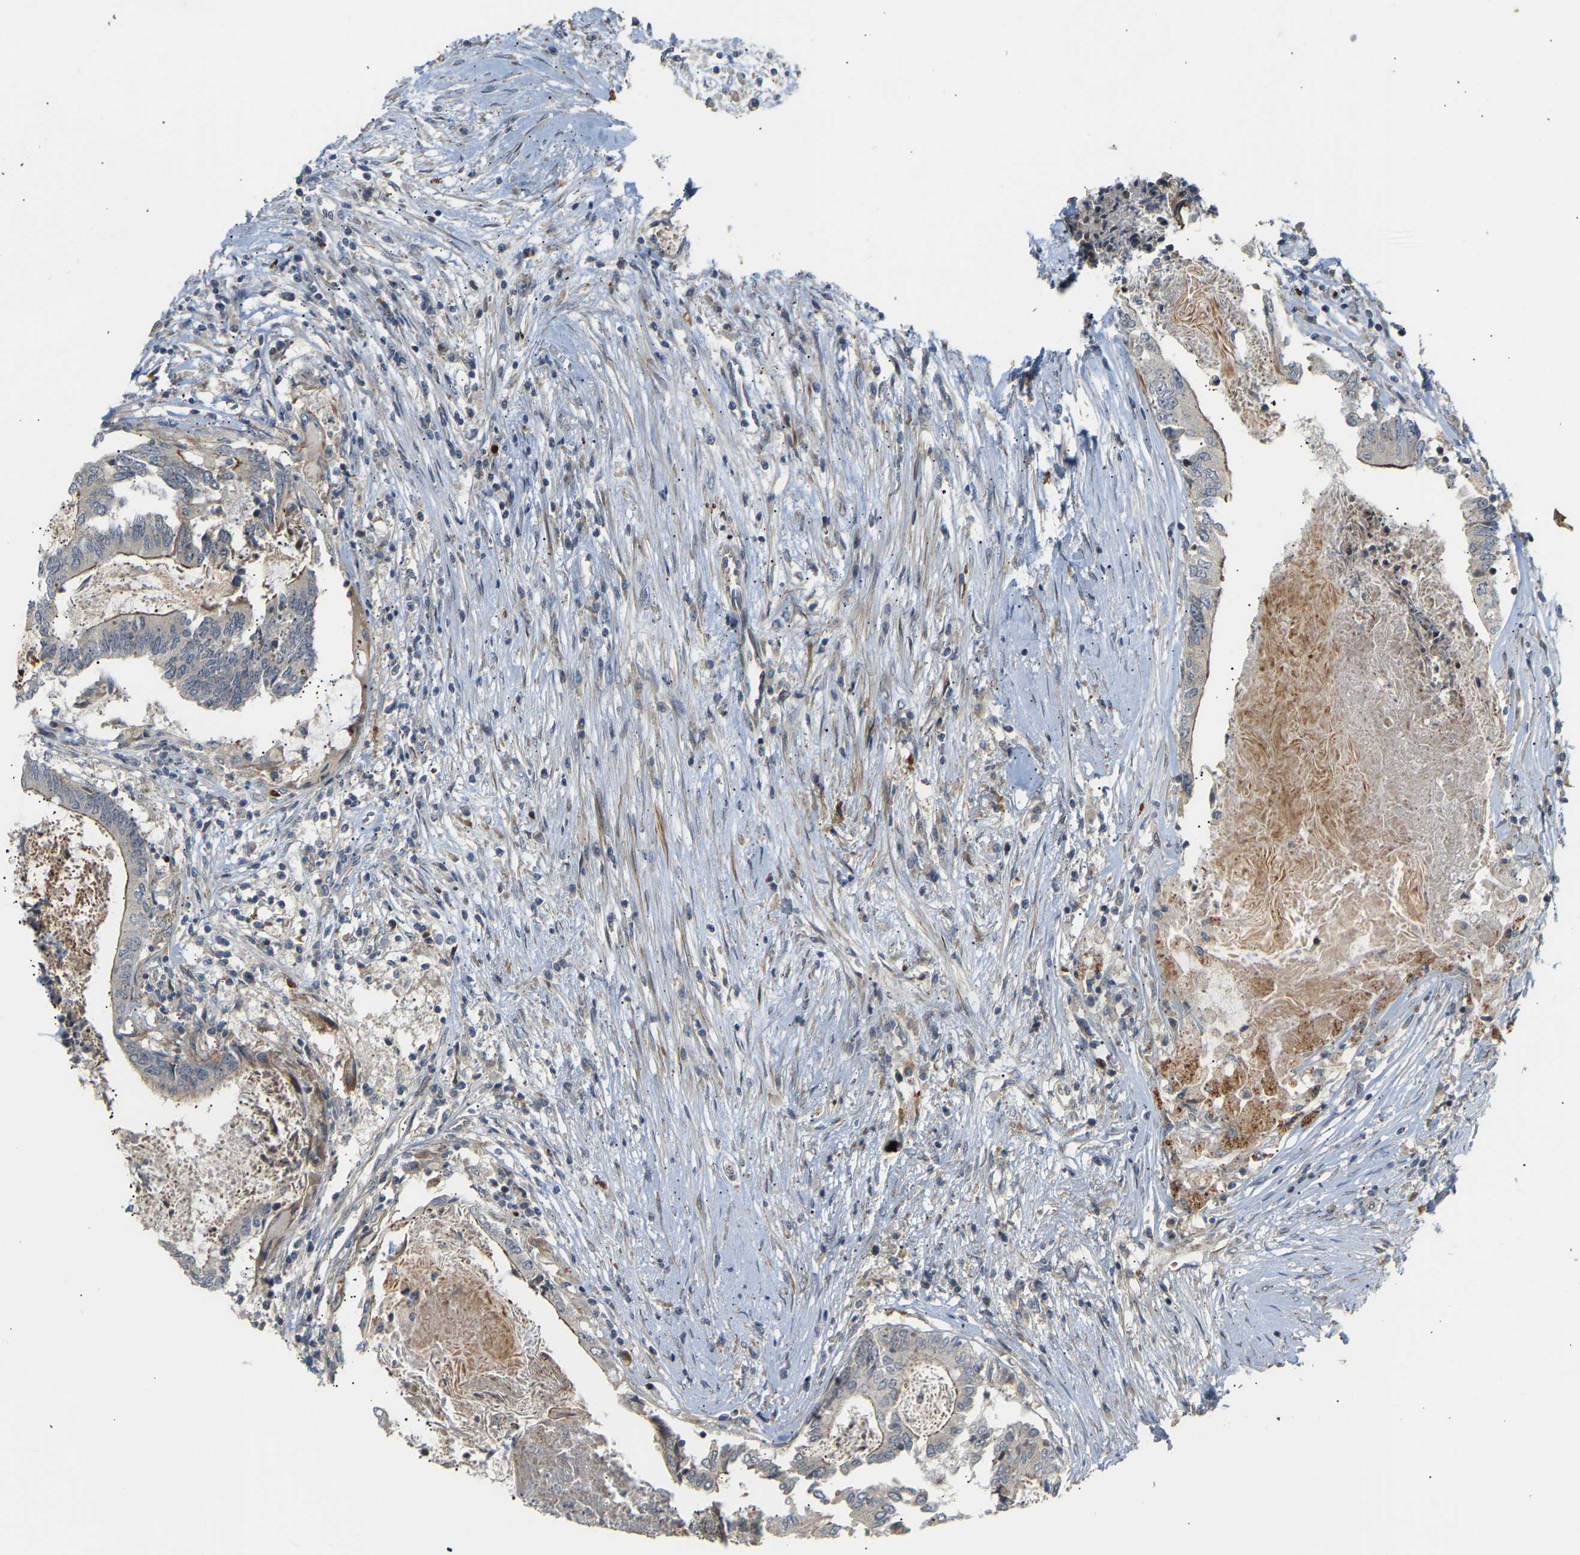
{"staining": {"intensity": "moderate", "quantity": "25%-75%", "location": "cytoplasmic/membranous"}, "tissue": "colorectal cancer", "cell_type": "Tumor cells", "image_type": "cancer", "snomed": [{"axis": "morphology", "description": "Adenocarcinoma, NOS"}, {"axis": "topography", "description": "Rectum"}], "caption": "Human adenocarcinoma (colorectal) stained with a protein marker displays moderate staining in tumor cells.", "gene": "POGLUT2", "patient": {"sex": "male", "age": 63}}